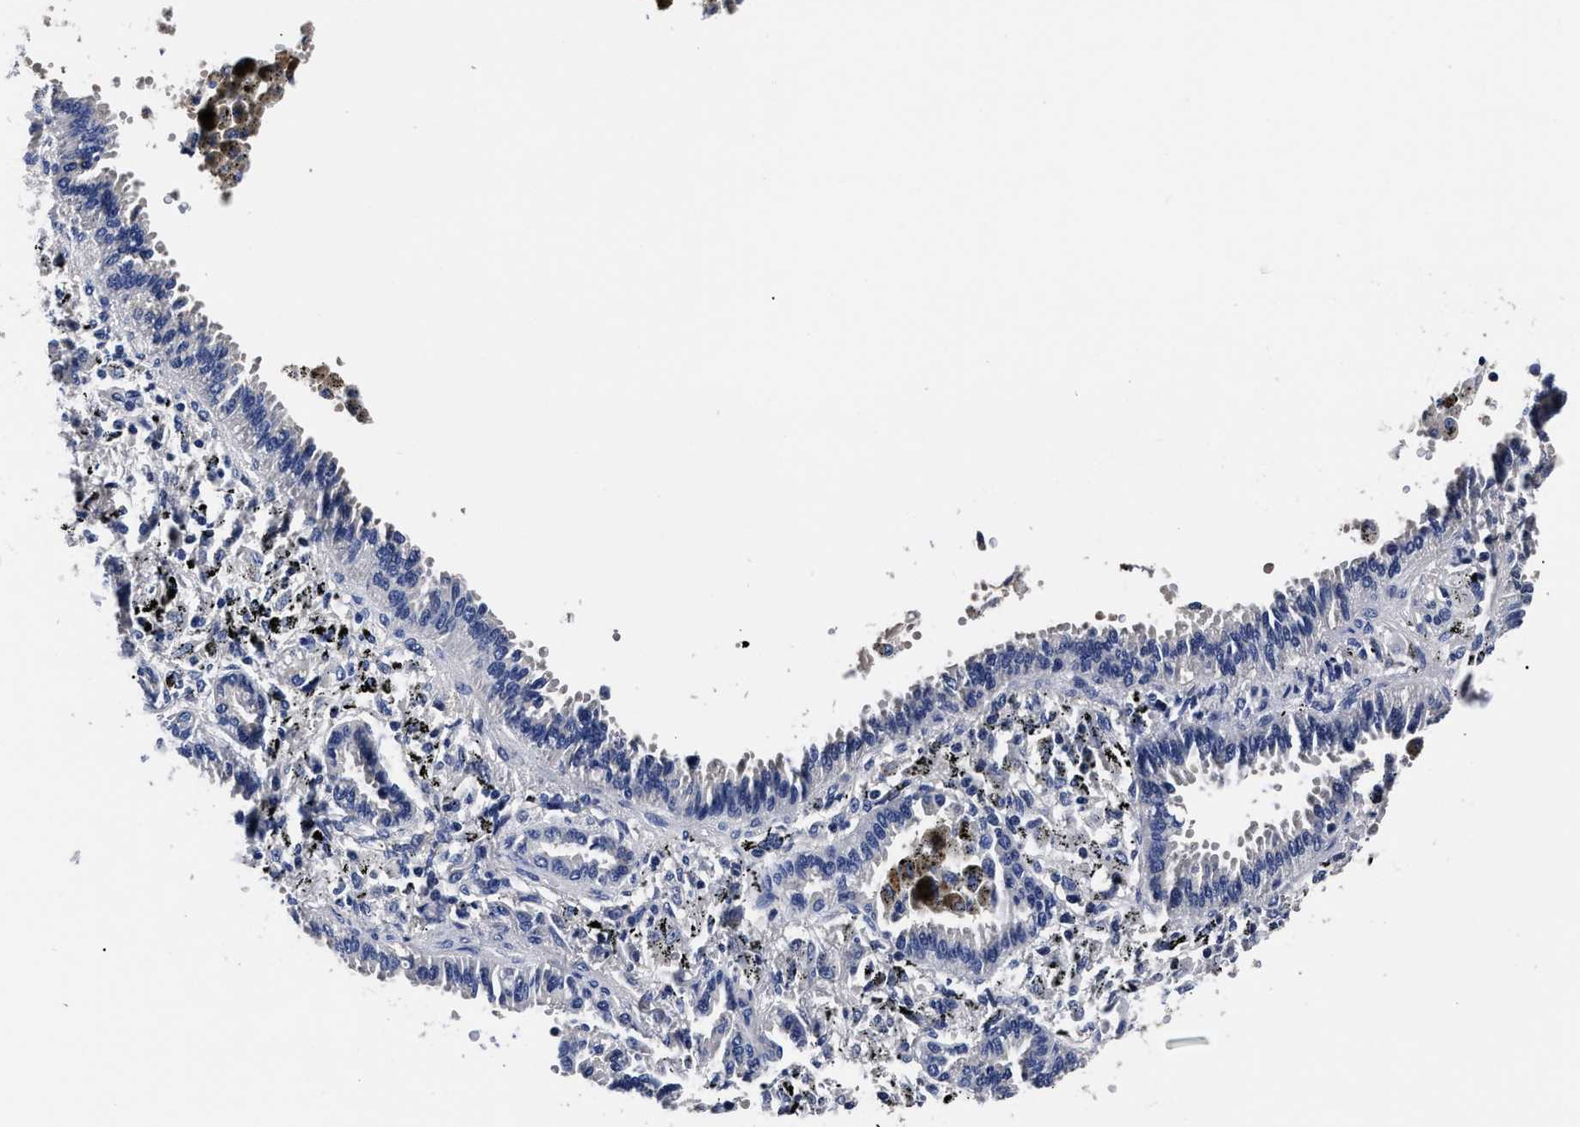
{"staining": {"intensity": "negative", "quantity": "none", "location": "none"}, "tissue": "lung cancer", "cell_type": "Tumor cells", "image_type": "cancer", "snomed": [{"axis": "morphology", "description": "Normal tissue, NOS"}, {"axis": "morphology", "description": "Adenocarcinoma, NOS"}, {"axis": "topography", "description": "Lung"}], "caption": "A high-resolution micrograph shows IHC staining of lung cancer (adenocarcinoma), which reveals no significant staining in tumor cells. (Immunohistochemistry (ihc), brightfield microscopy, high magnification).", "gene": "OLFML2A", "patient": {"sex": "male", "age": 59}}